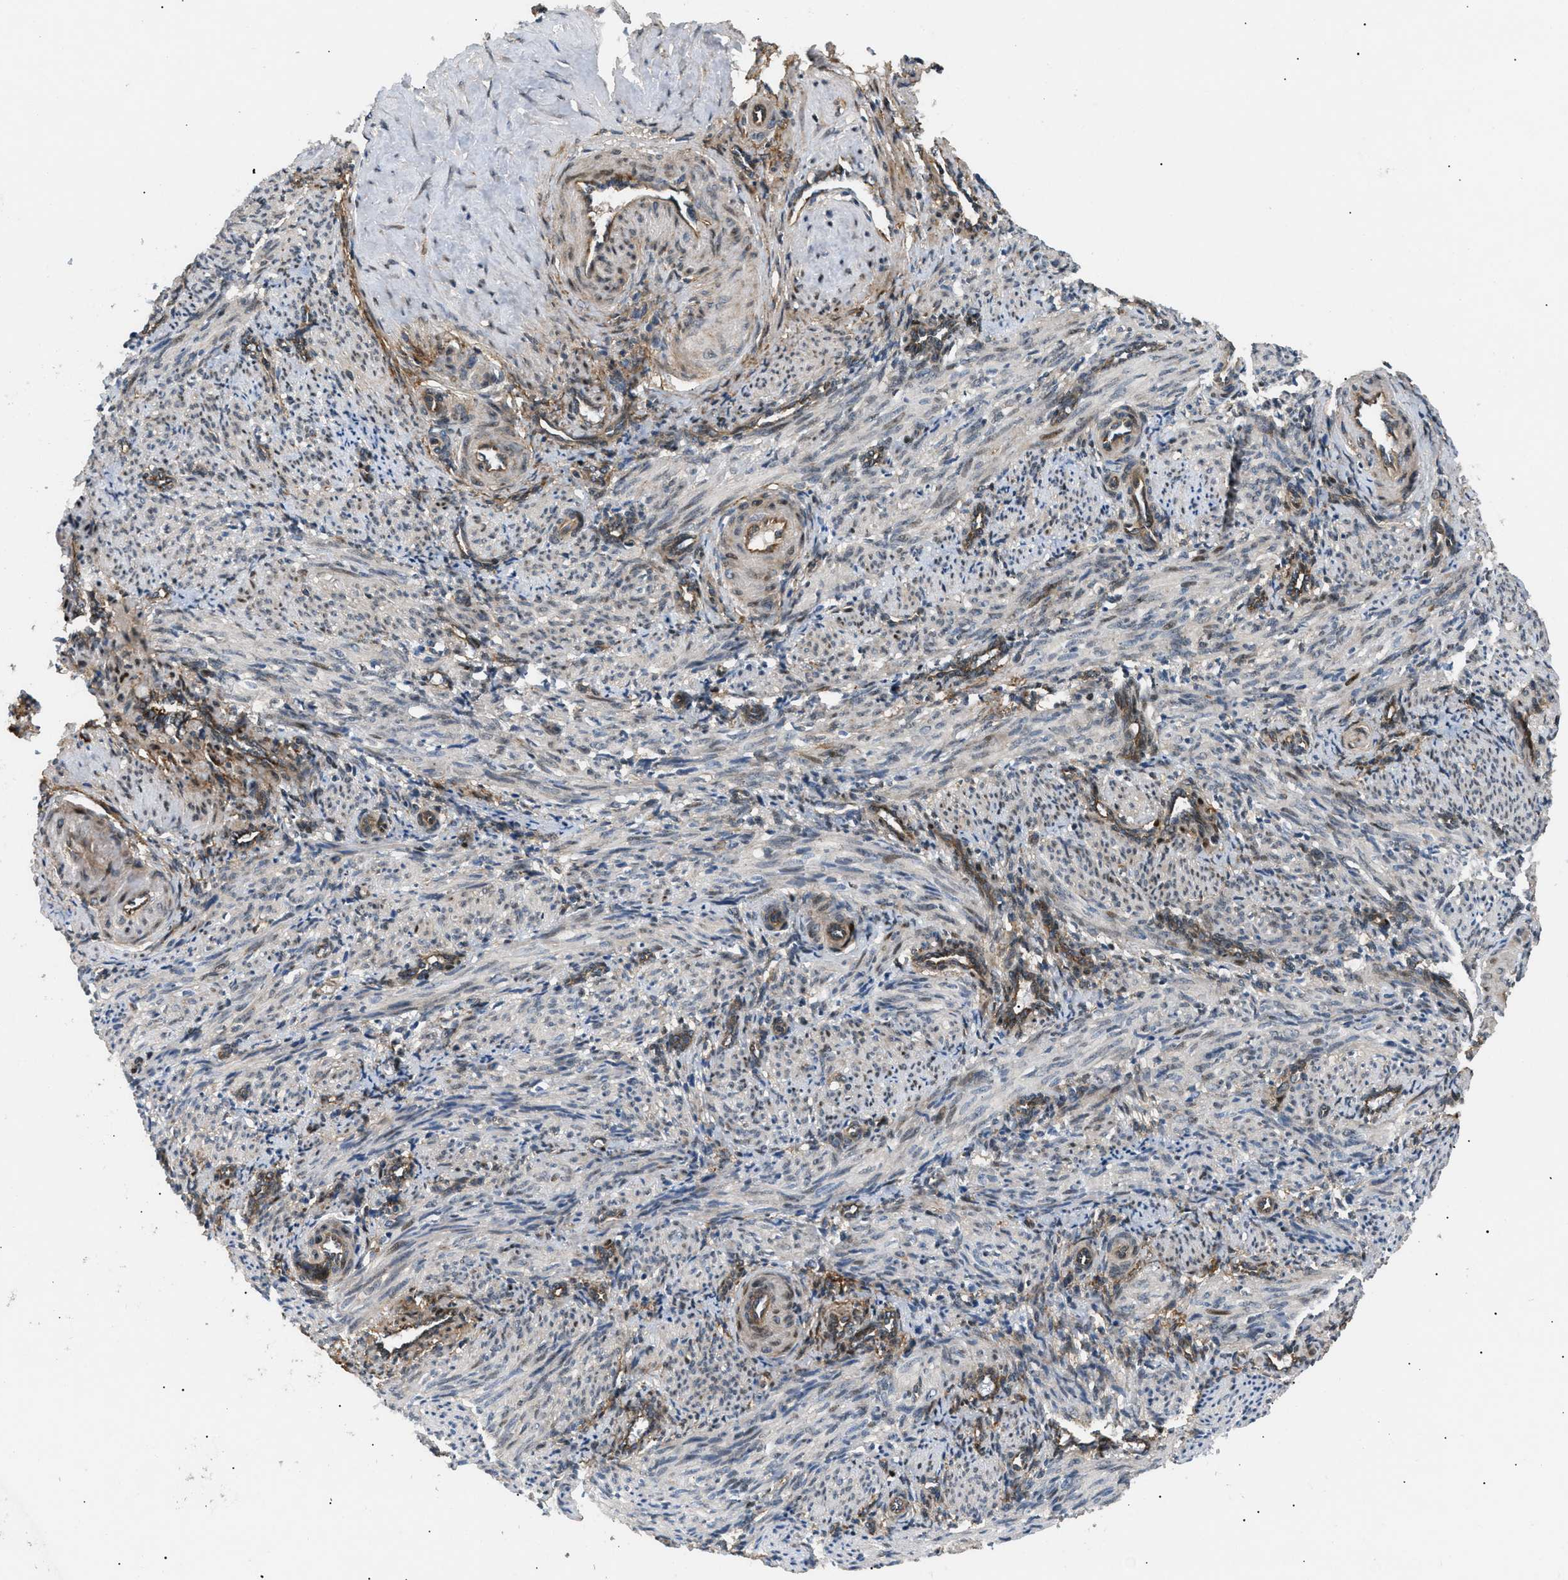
{"staining": {"intensity": "moderate", "quantity": ">75%", "location": "cytoplasmic/membranous,nuclear"}, "tissue": "smooth muscle", "cell_type": "Smooth muscle cells", "image_type": "normal", "snomed": [{"axis": "morphology", "description": "Normal tissue, NOS"}, {"axis": "topography", "description": "Endometrium"}], "caption": "A brown stain shows moderate cytoplasmic/membranous,nuclear positivity of a protein in smooth muscle cells of normal smooth muscle. Using DAB (3,3'-diaminobenzidine) (brown) and hematoxylin (blue) stains, captured at high magnification using brightfield microscopy.", "gene": "LYSMD3", "patient": {"sex": "female", "age": 33}}